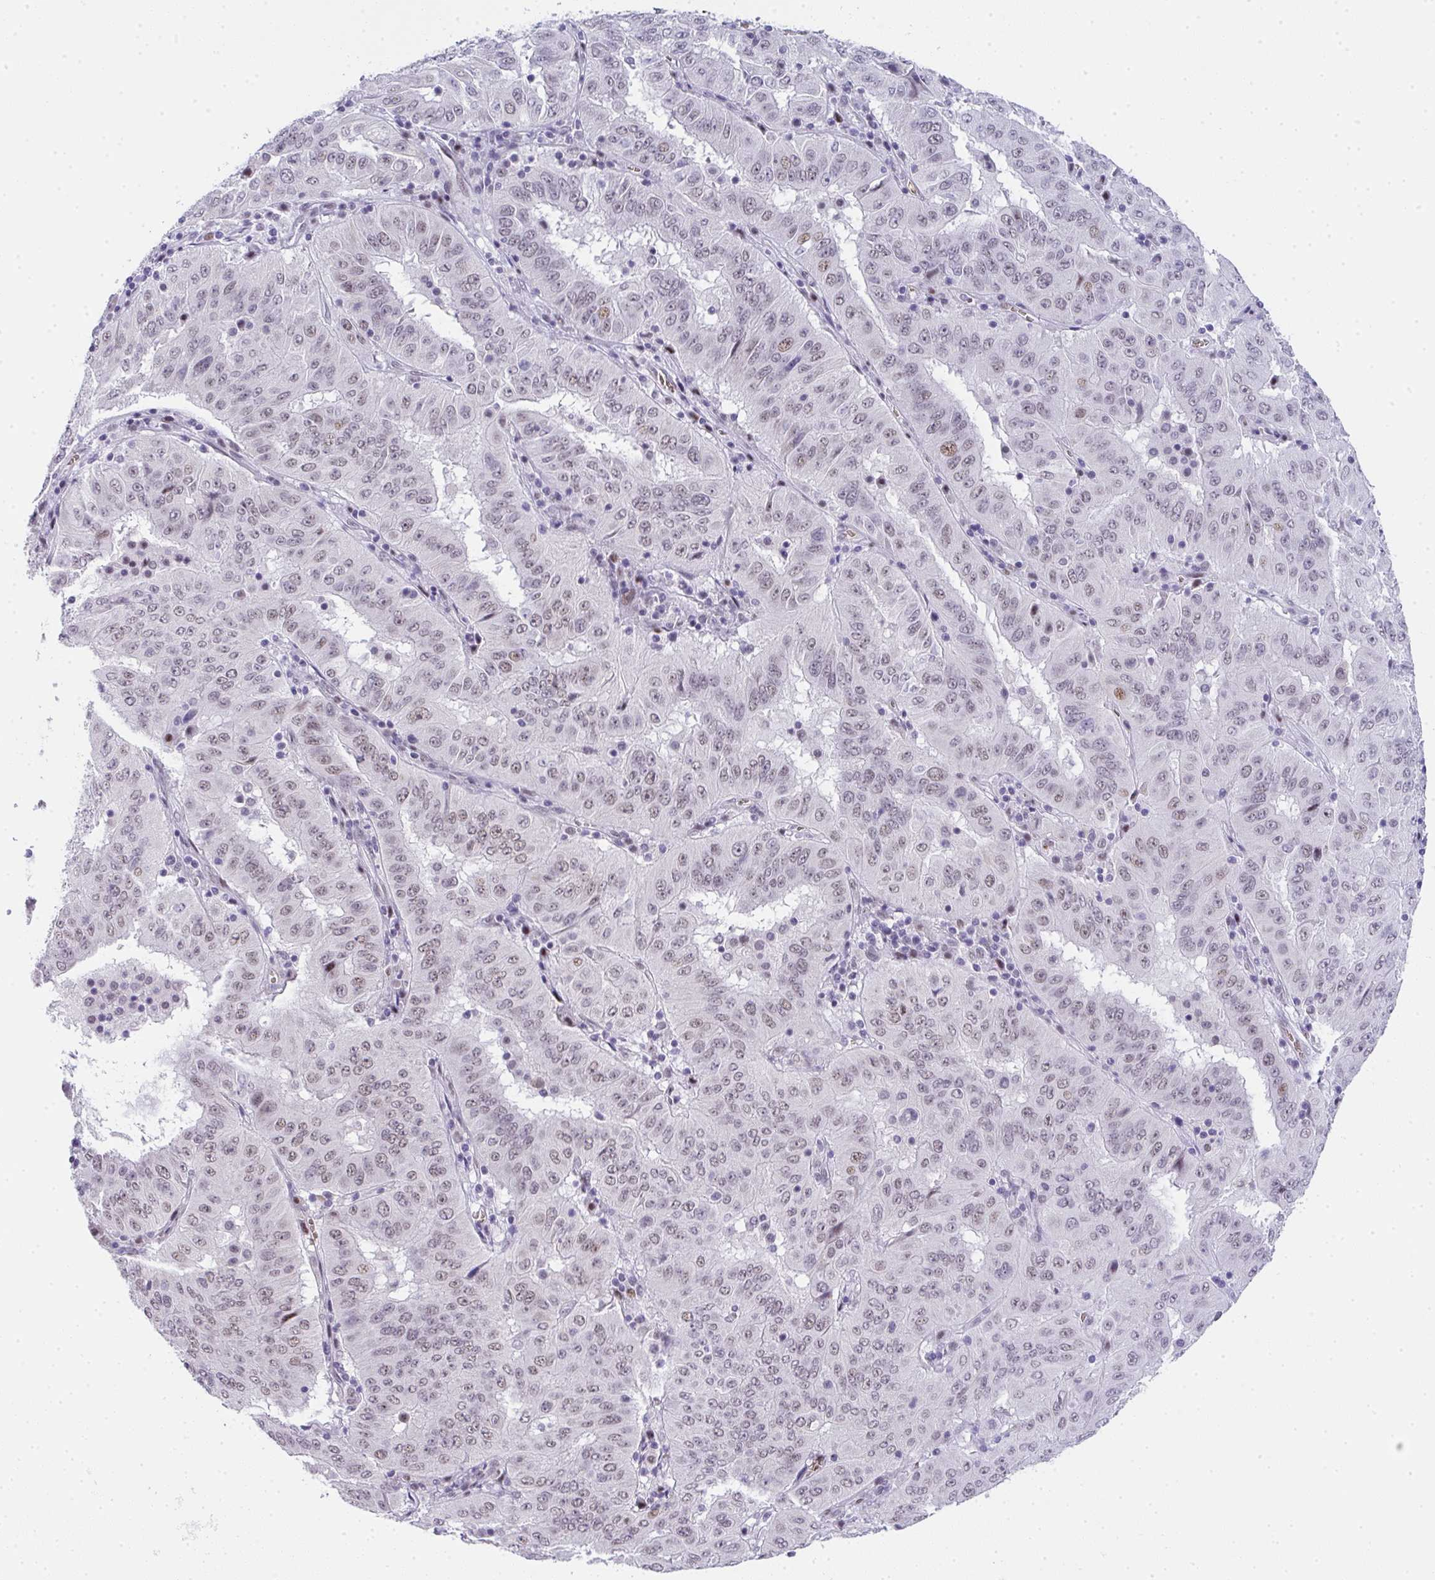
{"staining": {"intensity": "moderate", "quantity": "<25%", "location": "nuclear"}, "tissue": "pancreatic cancer", "cell_type": "Tumor cells", "image_type": "cancer", "snomed": [{"axis": "morphology", "description": "Adenocarcinoma, NOS"}, {"axis": "topography", "description": "Pancreas"}], "caption": "High-magnification brightfield microscopy of pancreatic cancer (adenocarcinoma) stained with DAB (brown) and counterstained with hematoxylin (blue). tumor cells exhibit moderate nuclear expression is identified in approximately<25% of cells.", "gene": "TNMD", "patient": {"sex": "male", "age": 63}}